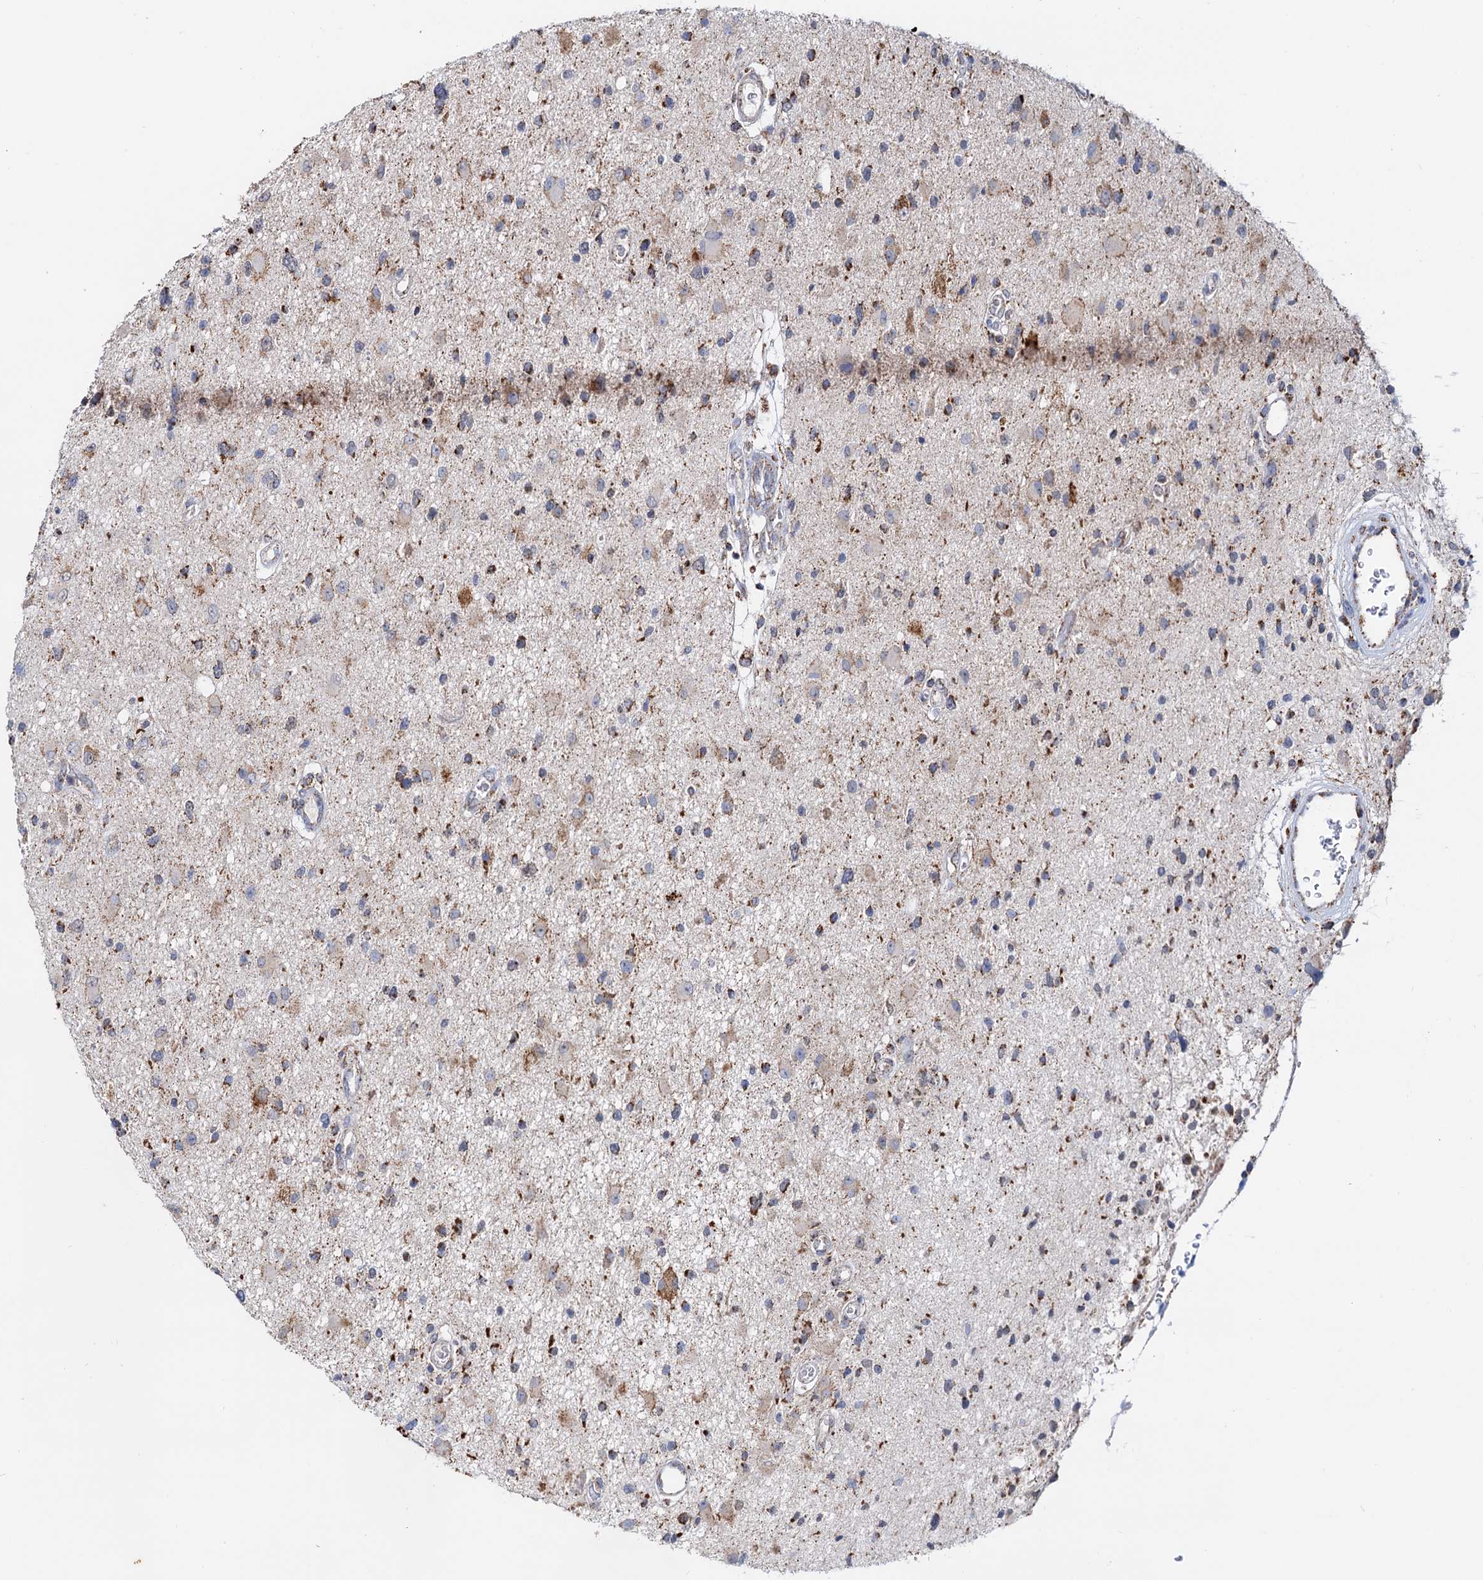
{"staining": {"intensity": "moderate", "quantity": "25%-75%", "location": "cytoplasmic/membranous"}, "tissue": "glioma", "cell_type": "Tumor cells", "image_type": "cancer", "snomed": [{"axis": "morphology", "description": "Glioma, malignant, High grade"}, {"axis": "topography", "description": "Brain"}], "caption": "IHC staining of high-grade glioma (malignant), which shows medium levels of moderate cytoplasmic/membranous staining in about 25%-75% of tumor cells indicating moderate cytoplasmic/membranous protein positivity. The staining was performed using DAB (brown) for protein detection and nuclei were counterstained in hematoxylin (blue).", "gene": "C2CD3", "patient": {"sex": "male", "age": 33}}